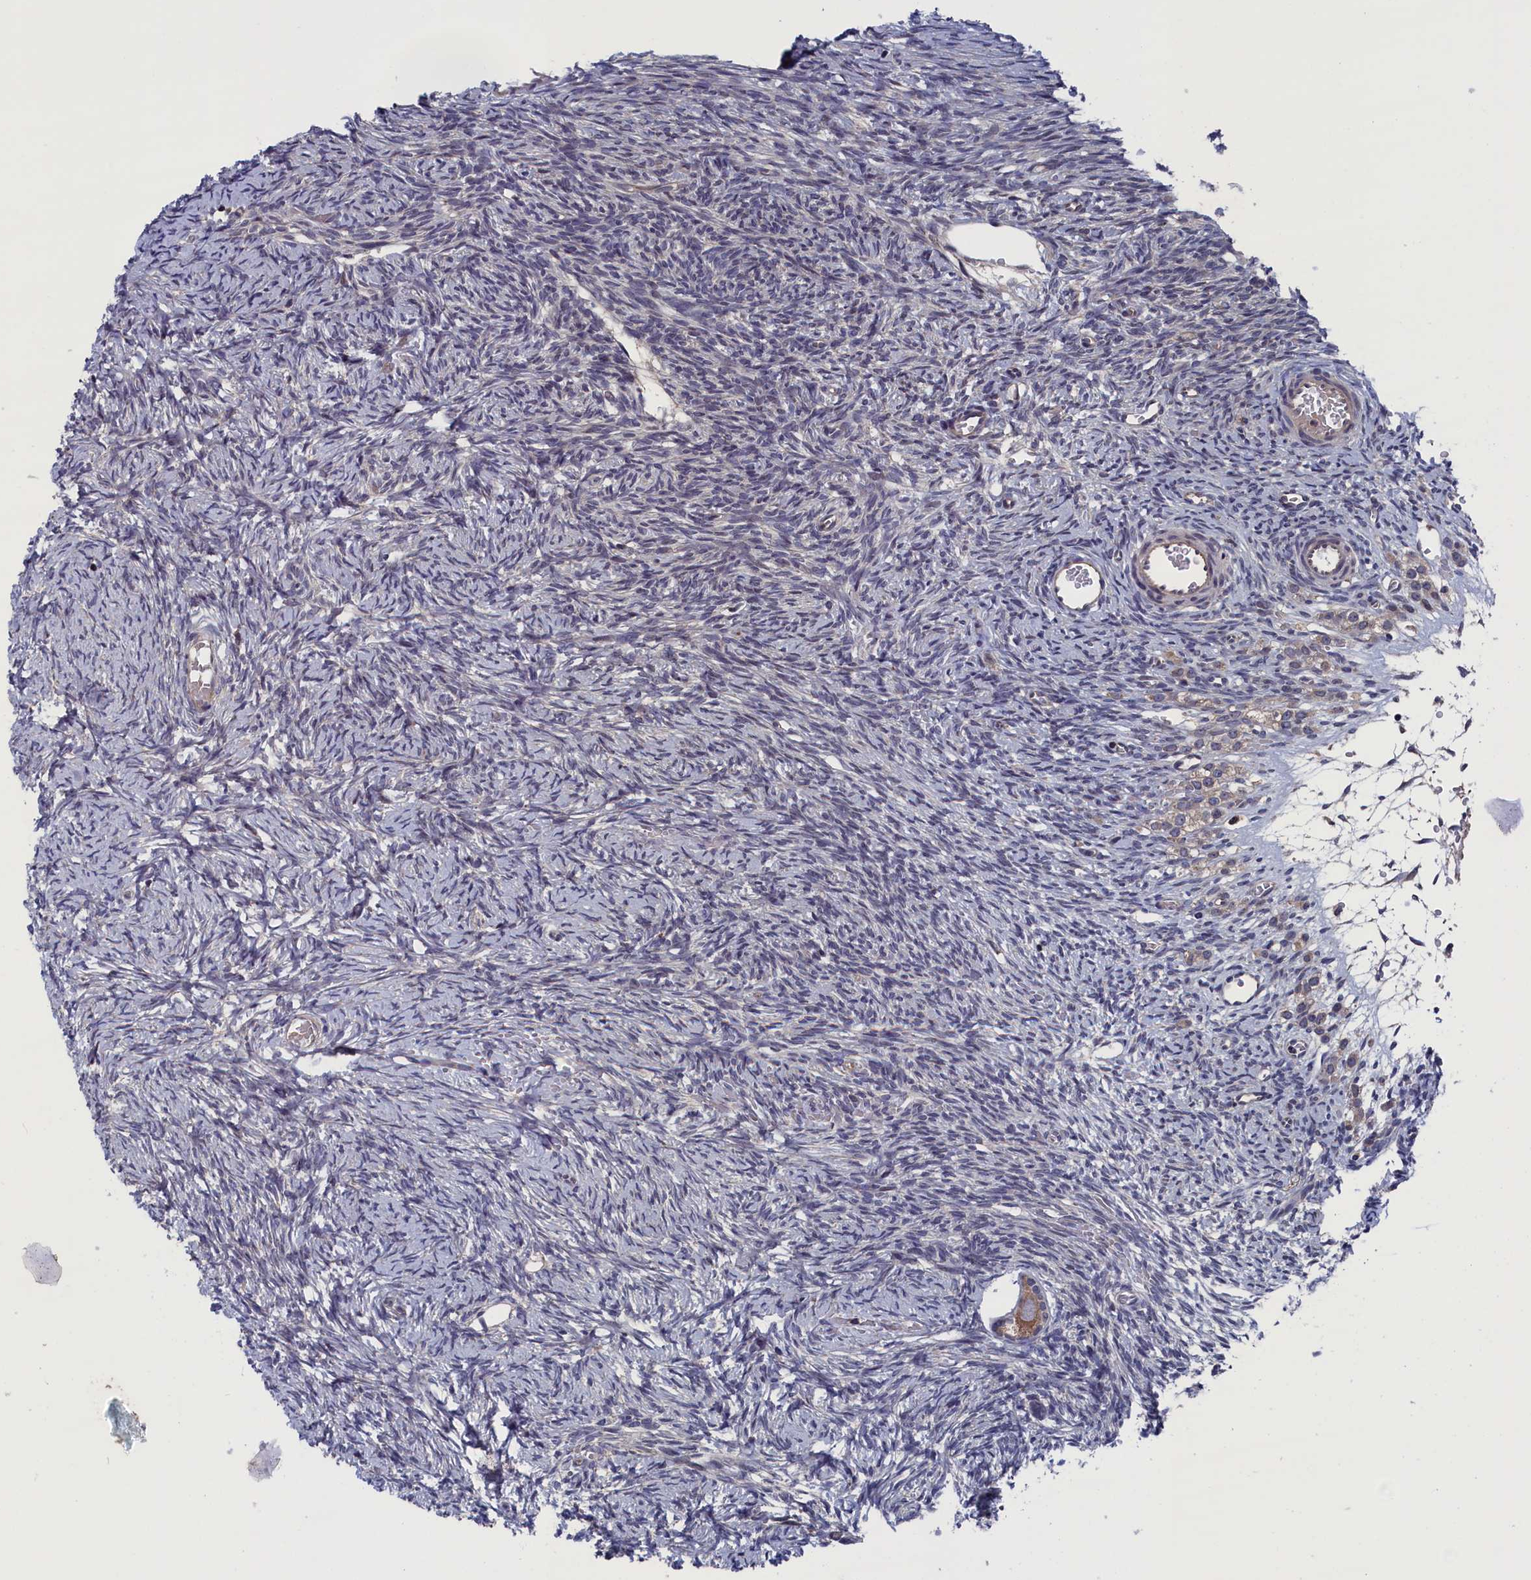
{"staining": {"intensity": "moderate", "quantity": ">75%", "location": "cytoplasmic/membranous"}, "tissue": "ovary", "cell_type": "Follicle cells", "image_type": "normal", "snomed": [{"axis": "morphology", "description": "Normal tissue, NOS"}, {"axis": "topography", "description": "Ovary"}], "caption": "Moderate cytoplasmic/membranous protein staining is present in about >75% of follicle cells in ovary. (IHC, brightfield microscopy, high magnification).", "gene": "SPATA13", "patient": {"sex": "female", "age": 39}}